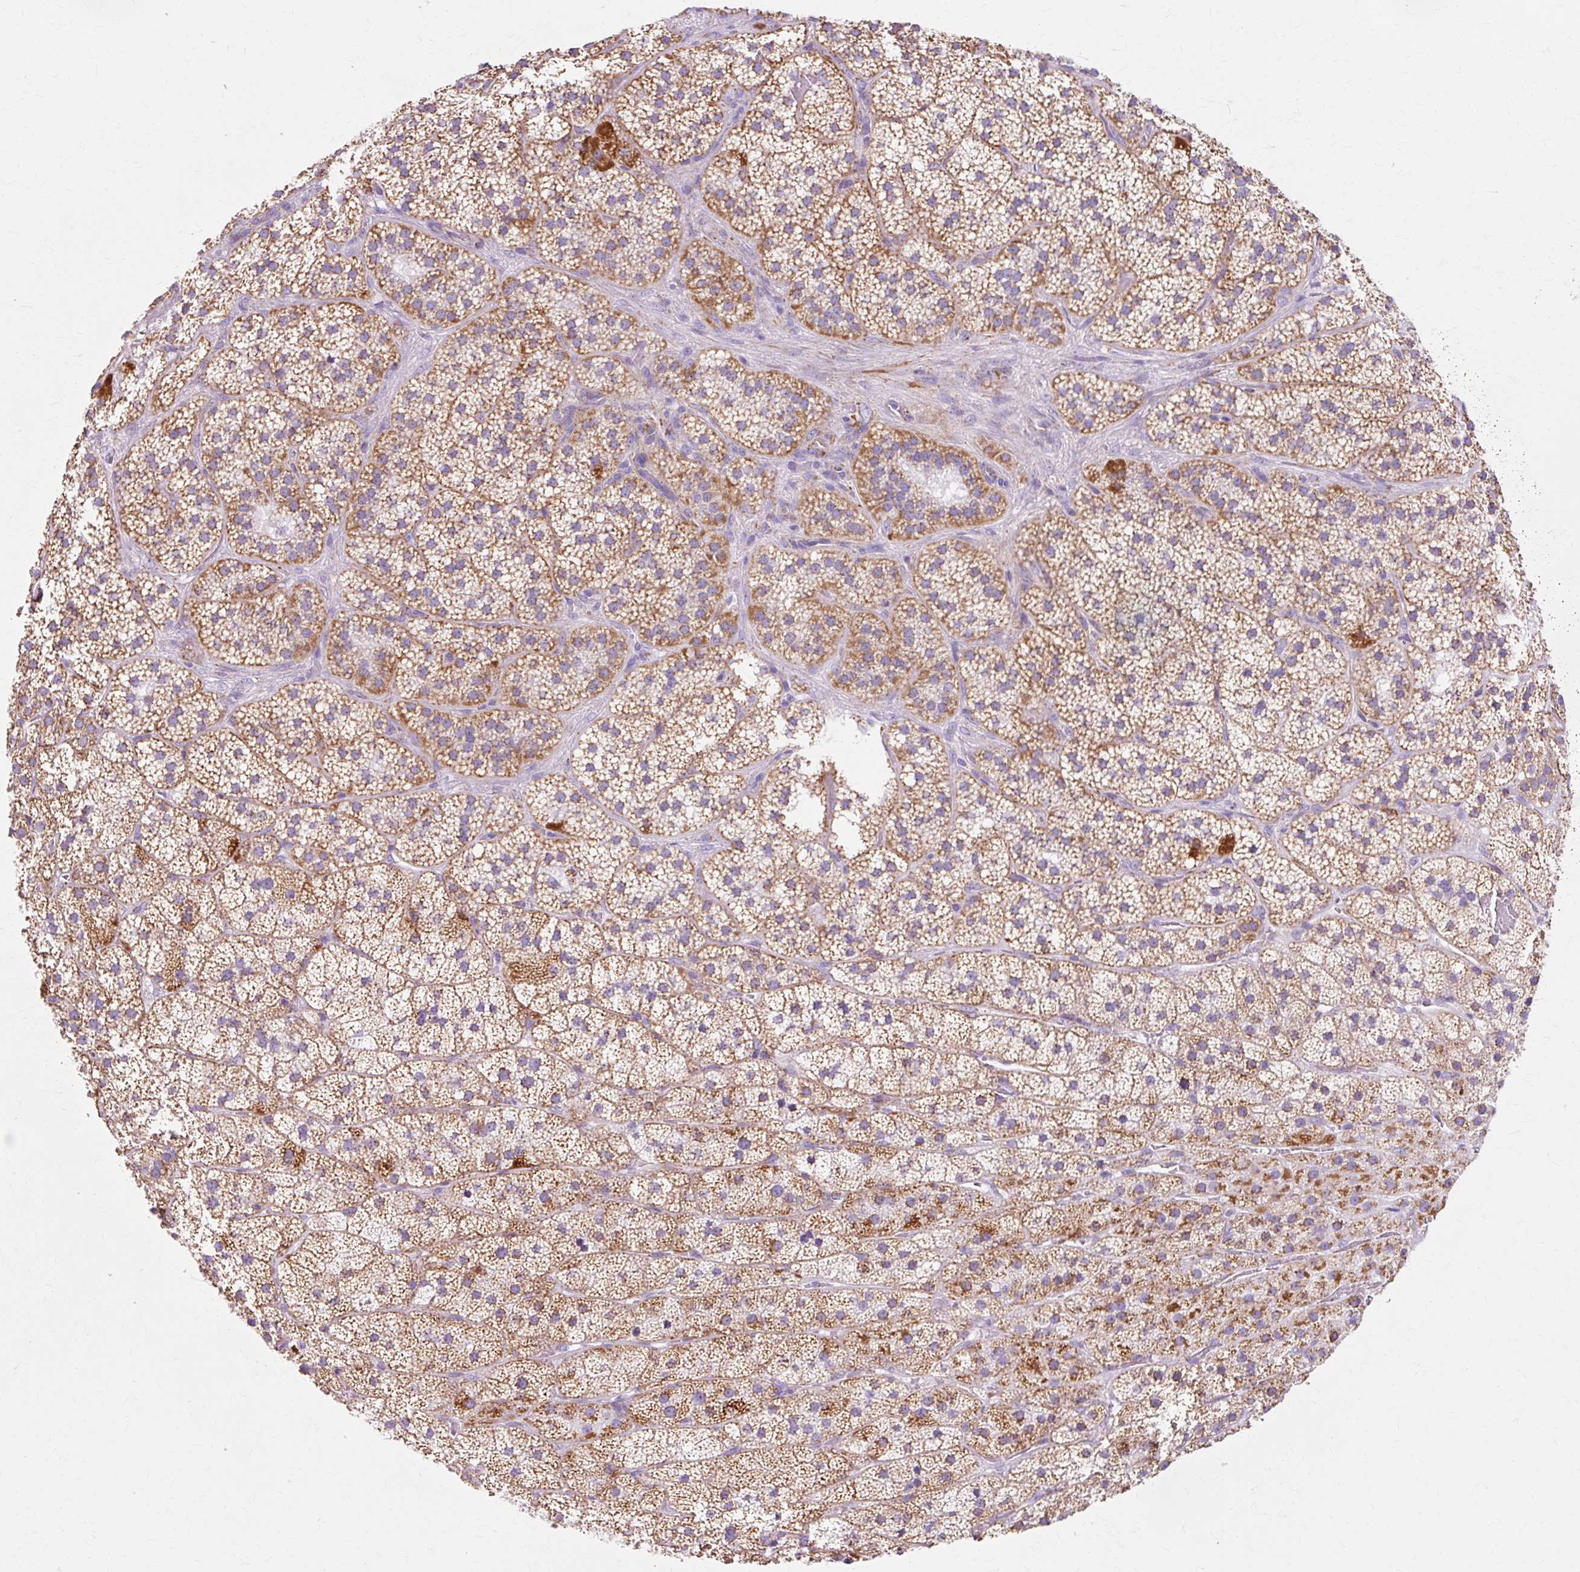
{"staining": {"intensity": "moderate", "quantity": ">75%", "location": "cytoplasmic/membranous"}, "tissue": "adrenal gland", "cell_type": "Glandular cells", "image_type": "normal", "snomed": [{"axis": "morphology", "description": "Normal tissue, NOS"}, {"axis": "topography", "description": "Adrenal gland"}], "caption": "DAB (3,3'-diaminobenzidine) immunohistochemical staining of normal human adrenal gland displays moderate cytoplasmic/membranous protein staining in about >75% of glandular cells.", "gene": "ATP5PO", "patient": {"sex": "male", "age": 57}}